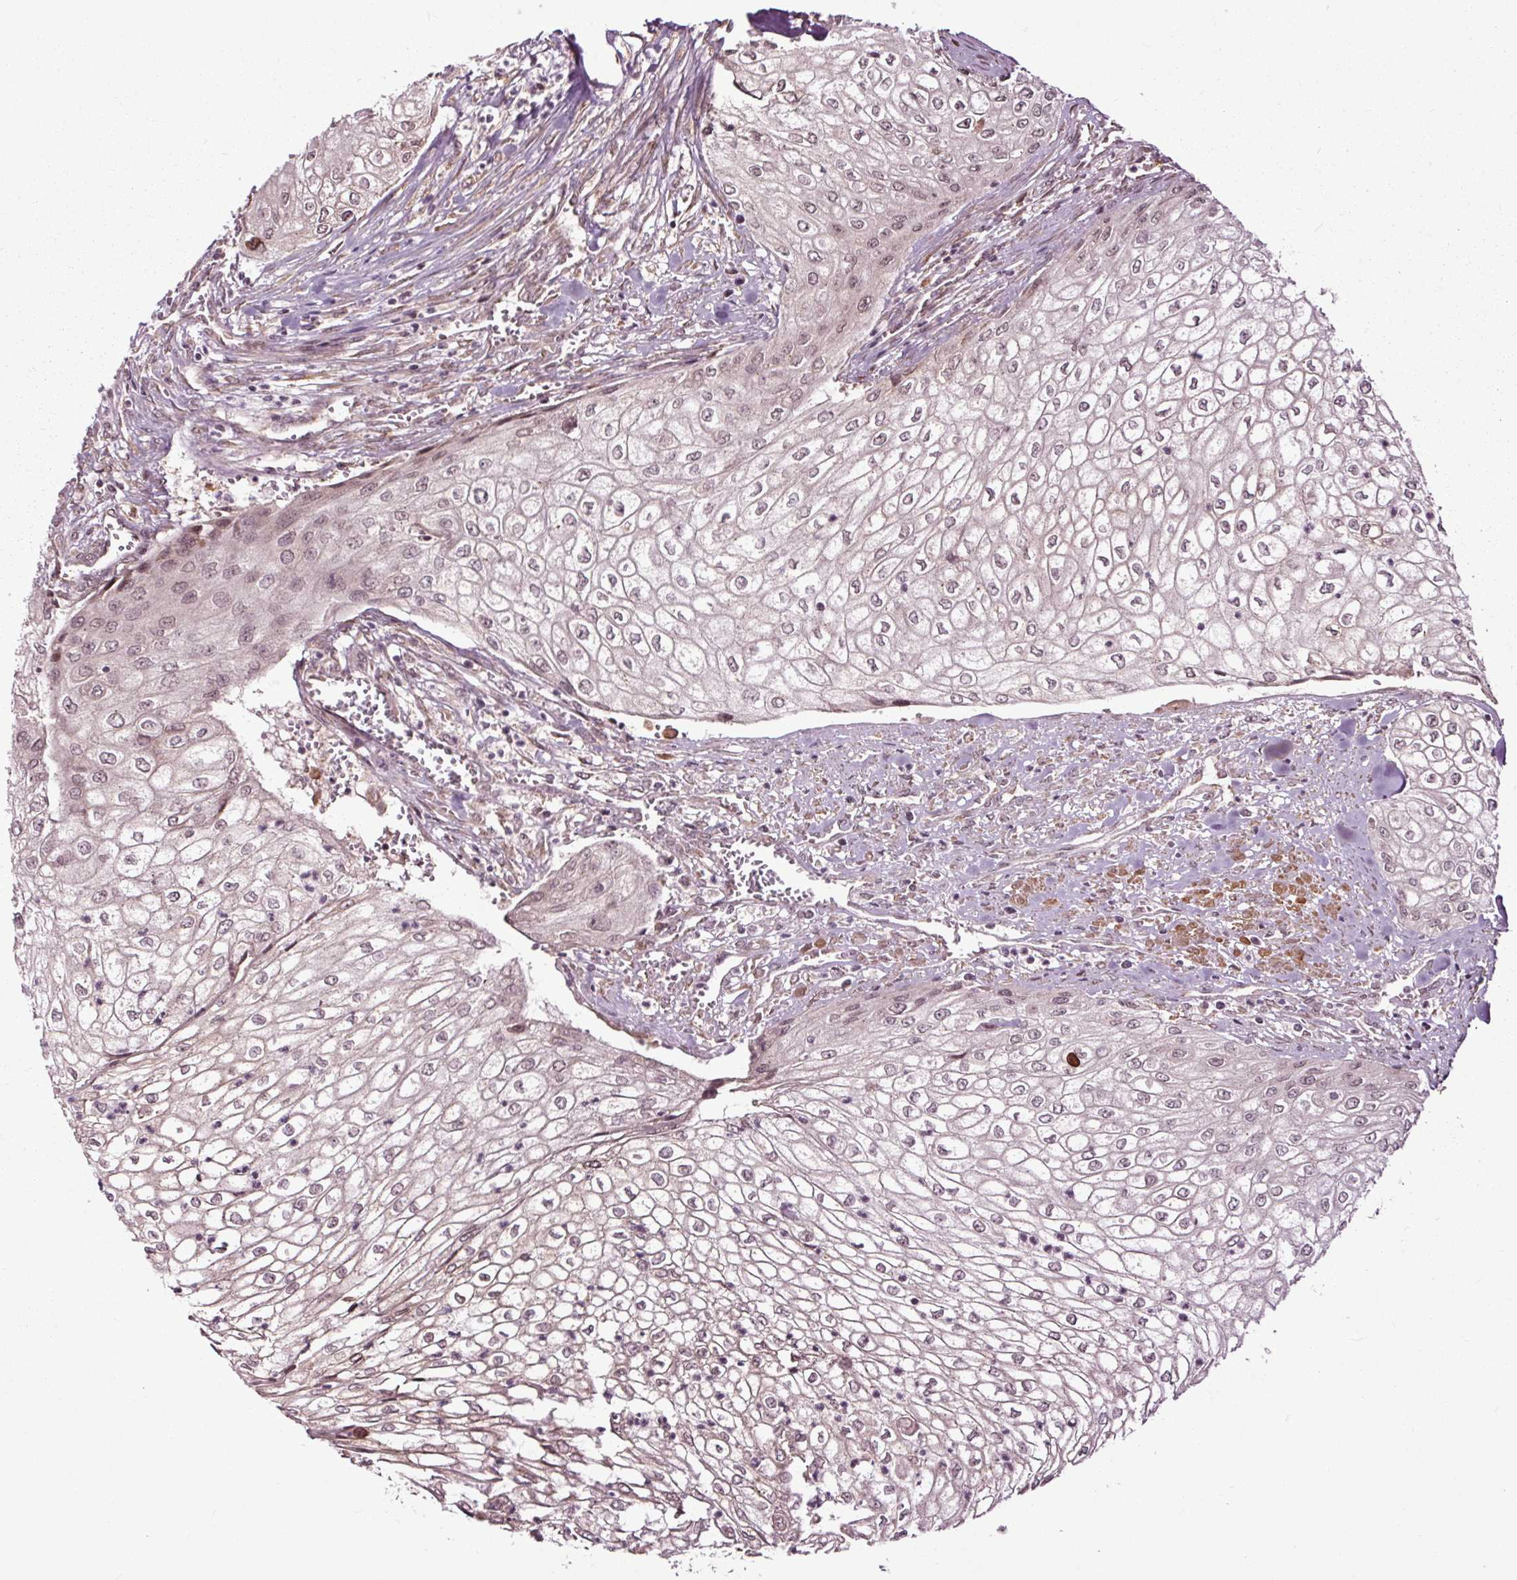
{"staining": {"intensity": "weak", "quantity": ">75%", "location": "nuclear"}, "tissue": "urothelial cancer", "cell_type": "Tumor cells", "image_type": "cancer", "snomed": [{"axis": "morphology", "description": "Urothelial carcinoma, High grade"}, {"axis": "topography", "description": "Urinary bladder"}], "caption": "IHC staining of urothelial cancer, which reveals low levels of weak nuclear staining in approximately >75% of tumor cells indicating weak nuclear protein expression. The staining was performed using DAB (brown) for protein detection and nuclei were counterstained in hematoxylin (blue).", "gene": "HAUS5", "patient": {"sex": "male", "age": 62}}